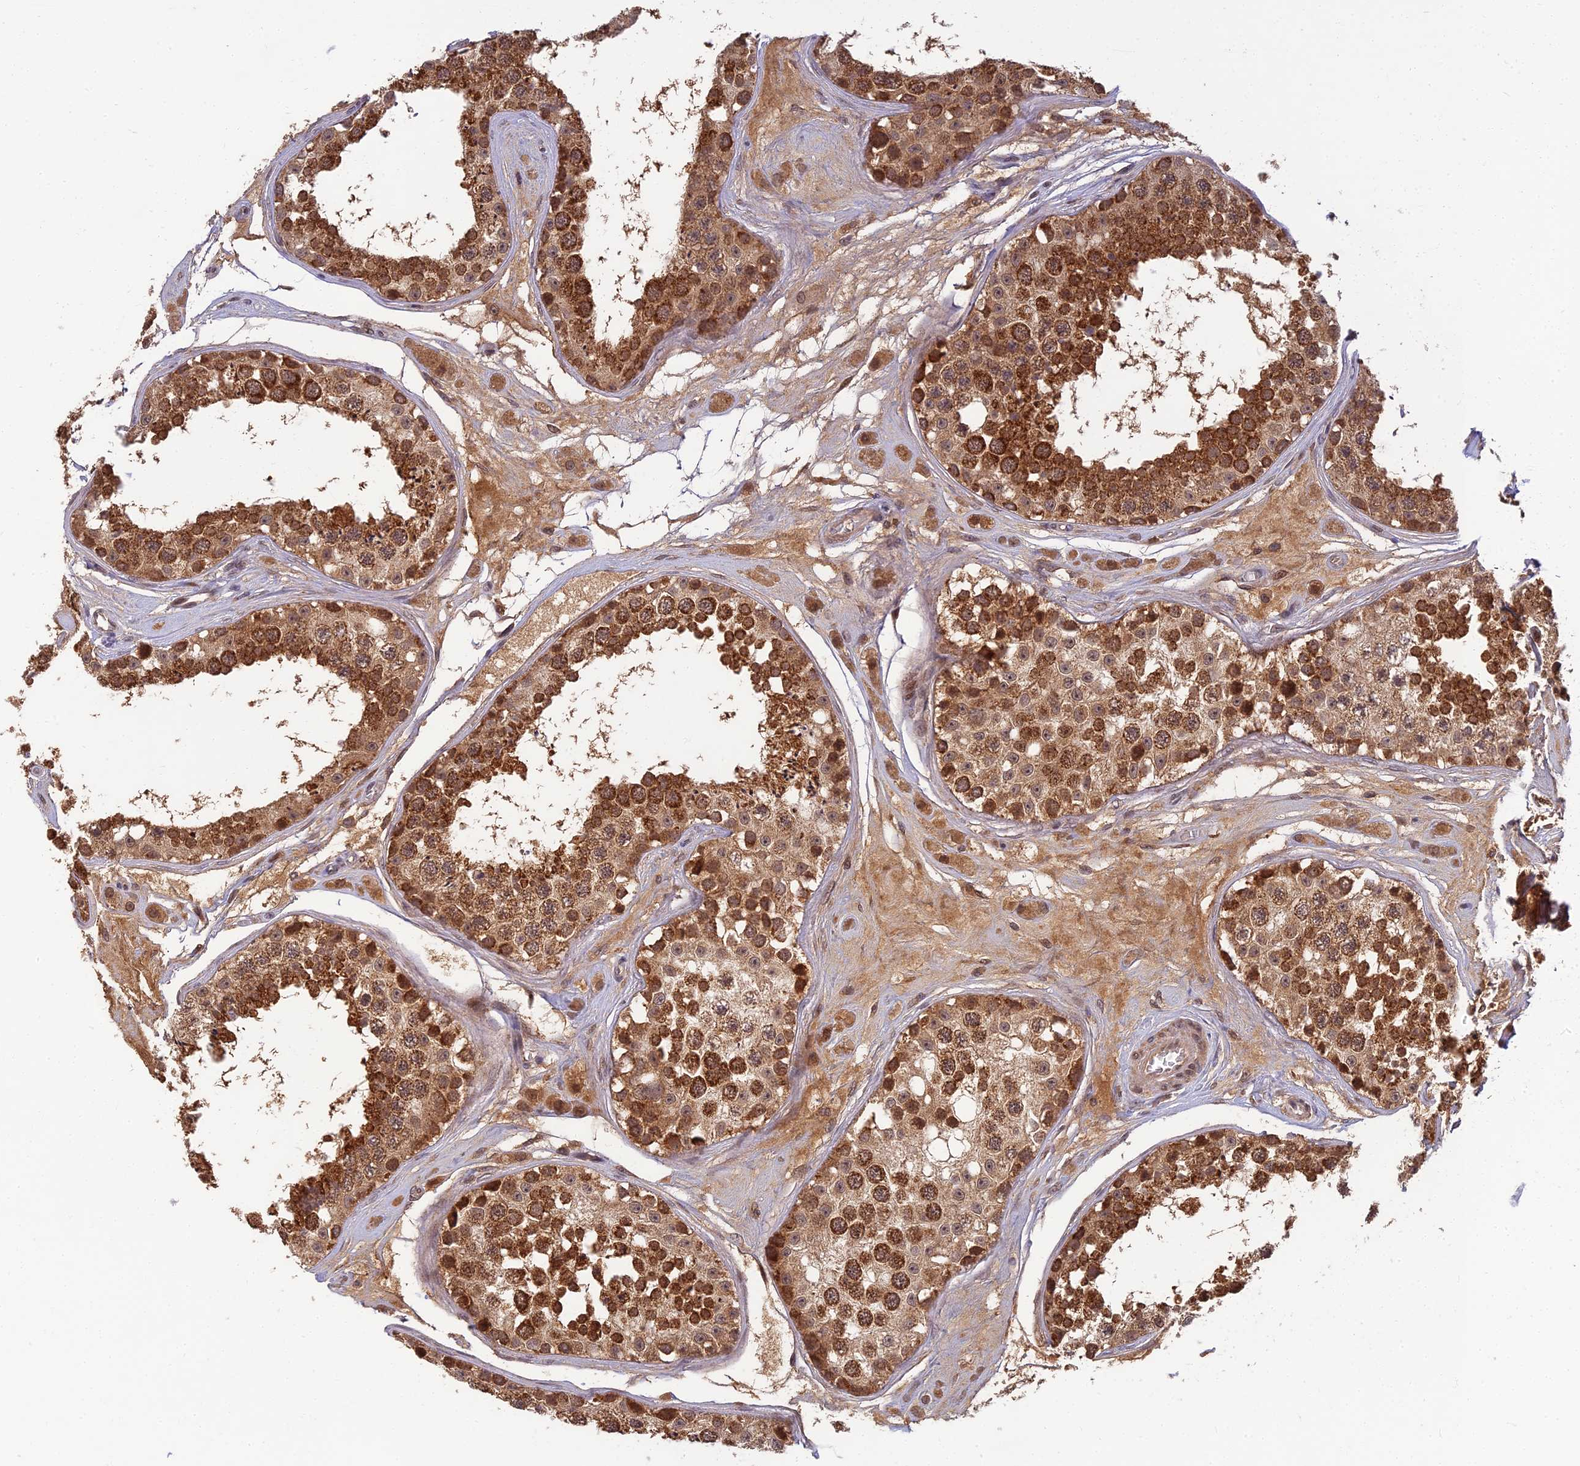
{"staining": {"intensity": "strong", "quantity": ">75%", "location": "cytoplasmic/membranous"}, "tissue": "testis", "cell_type": "Cells in seminiferous ducts", "image_type": "normal", "snomed": [{"axis": "morphology", "description": "Normal tissue, NOS"}, {"axis": "topography", "description": "Testis"}], "caption": "The image displays a brown stain indicating the presence of a protein in the cytoplasmic/membranous of cells in seminiferous ducts in testis. The protein is shown in brown color, while the nuclei are stained blue.", "gene": "RGL3", "patient": {"sex": "male", "age": 25}}